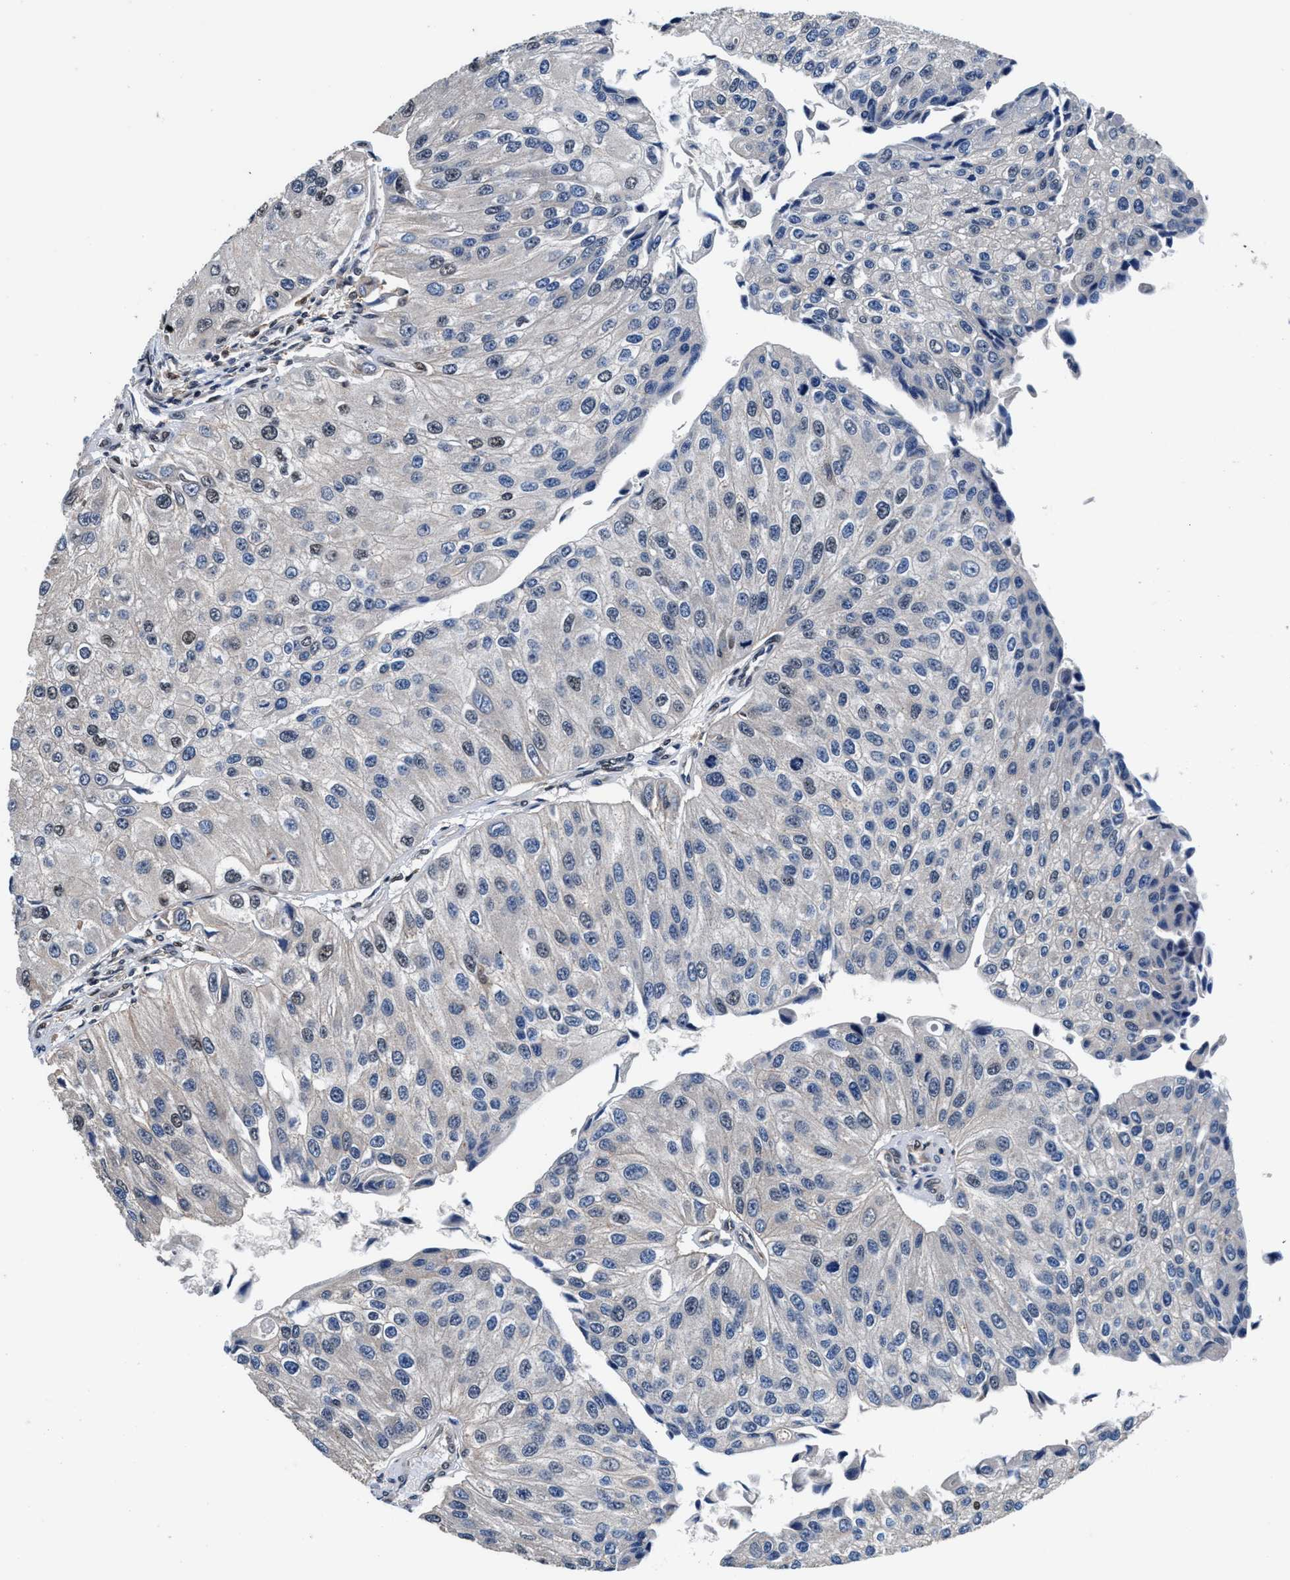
{"staining": {"intensity": "weak", "quantity": "<25%", "location": "nuclear"}, "tissue": "urothelial cancer", "cell_type": "Tumor cells", "image_type": "cancer", "snomed": [{"axis": "morphology", "description": "Urothelial carcinoma, High grade"}, {"axis": "topography", "description": "Kidney"}, {"axis": "topography", "description": "Urinary bladder"}], "caption": "Immunohistochemical staining of urothelial carcinoma (high-grade) demonstrates no significant positivity in tumor cells.", "gene": "USP16", "patient": {"sex": "male", "age": 77}}